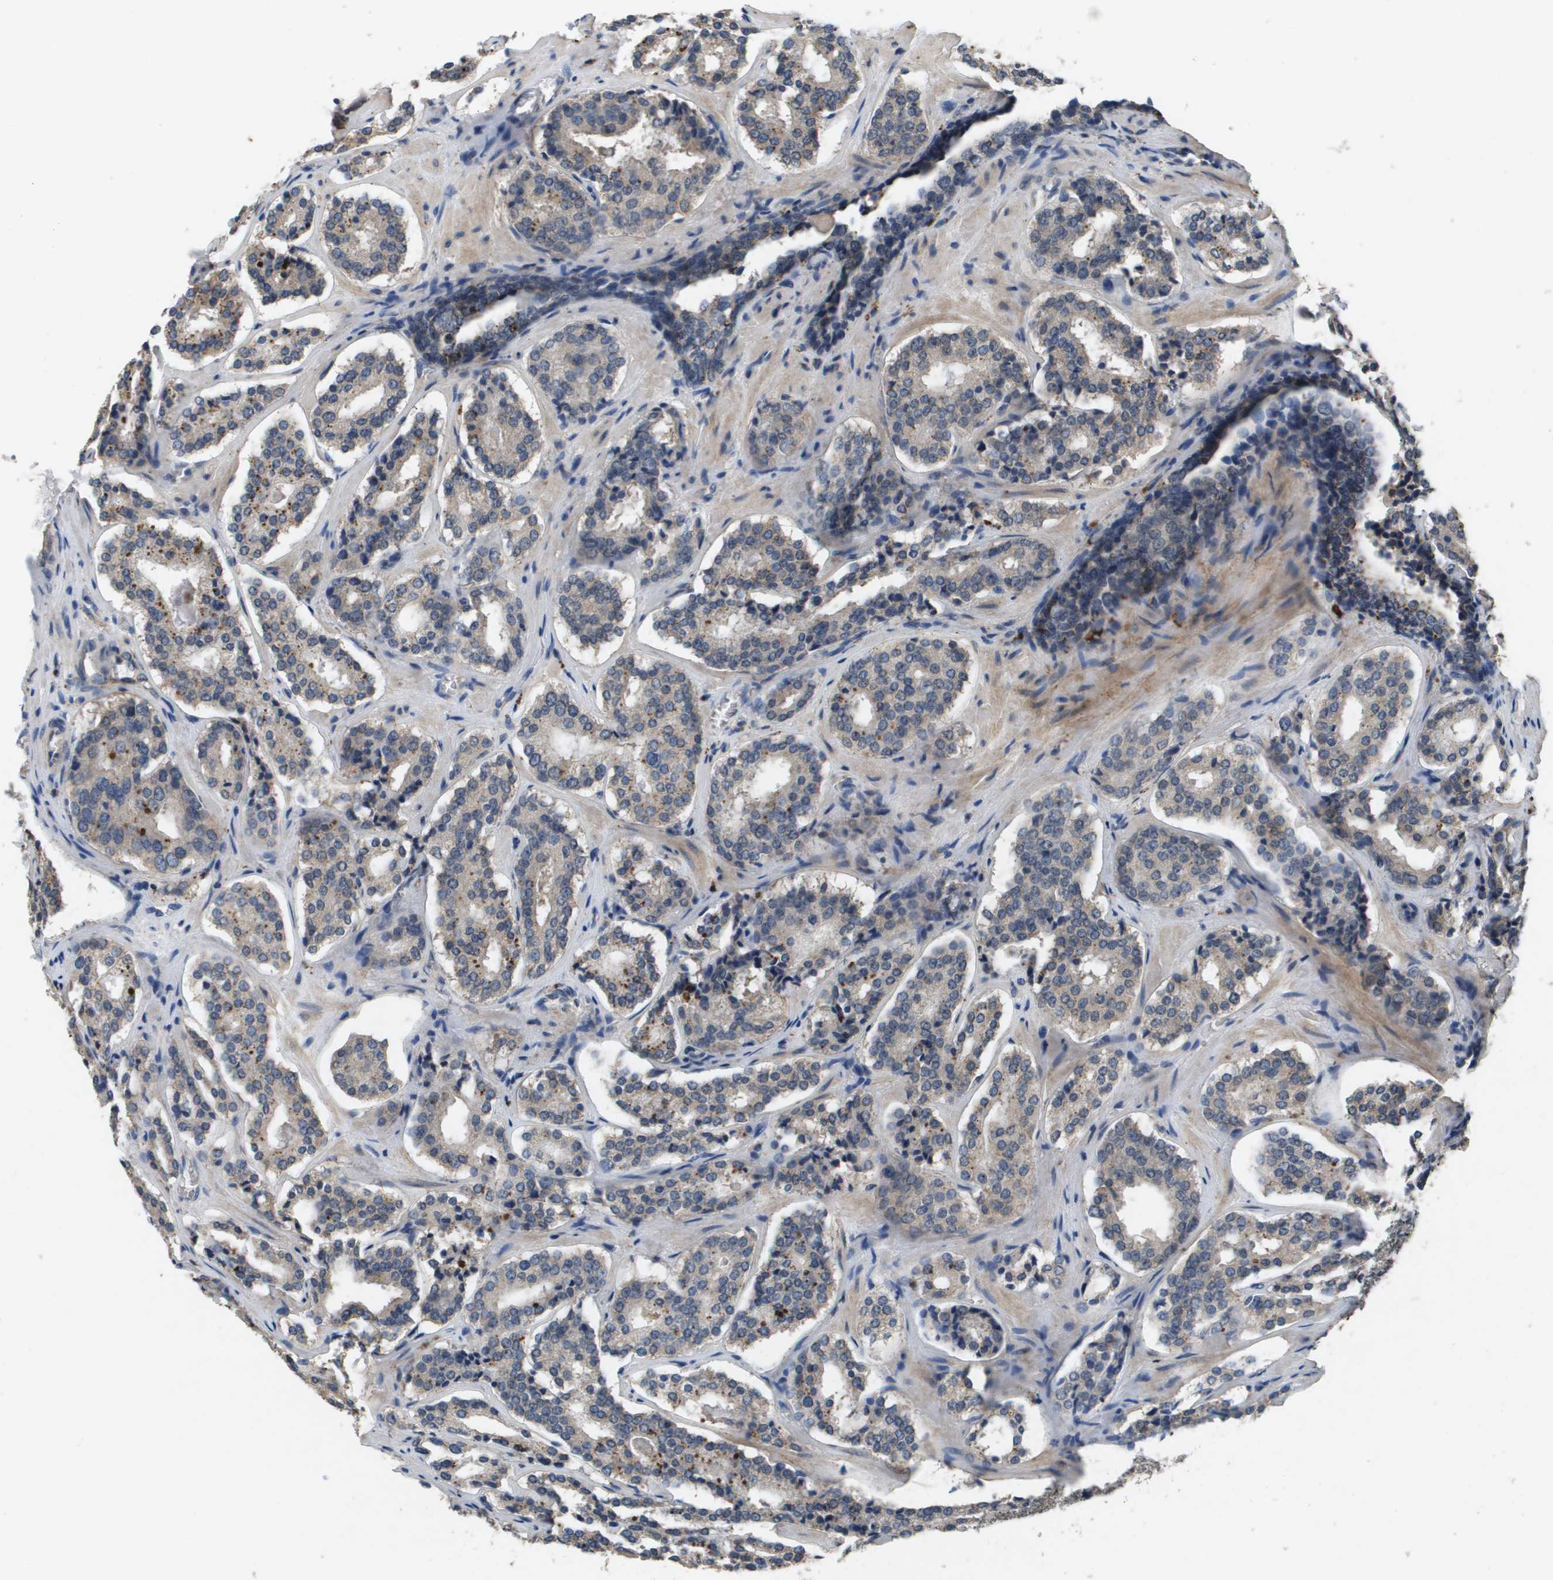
{"staining": {"intensity": "weak", "quantity": "25%-75%", "location": "cytoplasmic/membranous"}, "tissue": "prostate cancer", "cell_type": "Tumor cells", "image_type": "cancer", "snomed": [{"axis": "morphology", "description": "Adenocarcinoma, High grade"}, {"axis": "topography", "description": "Prostate"}], "caption": "High-power microscopy captured an IHC image of prostate cancer, revealing weak cytoplasmic/membranous staining in about 25%-75% of tumor cells.", "gene": "PROC", "patient": {"sex": "male", "age": 60}}